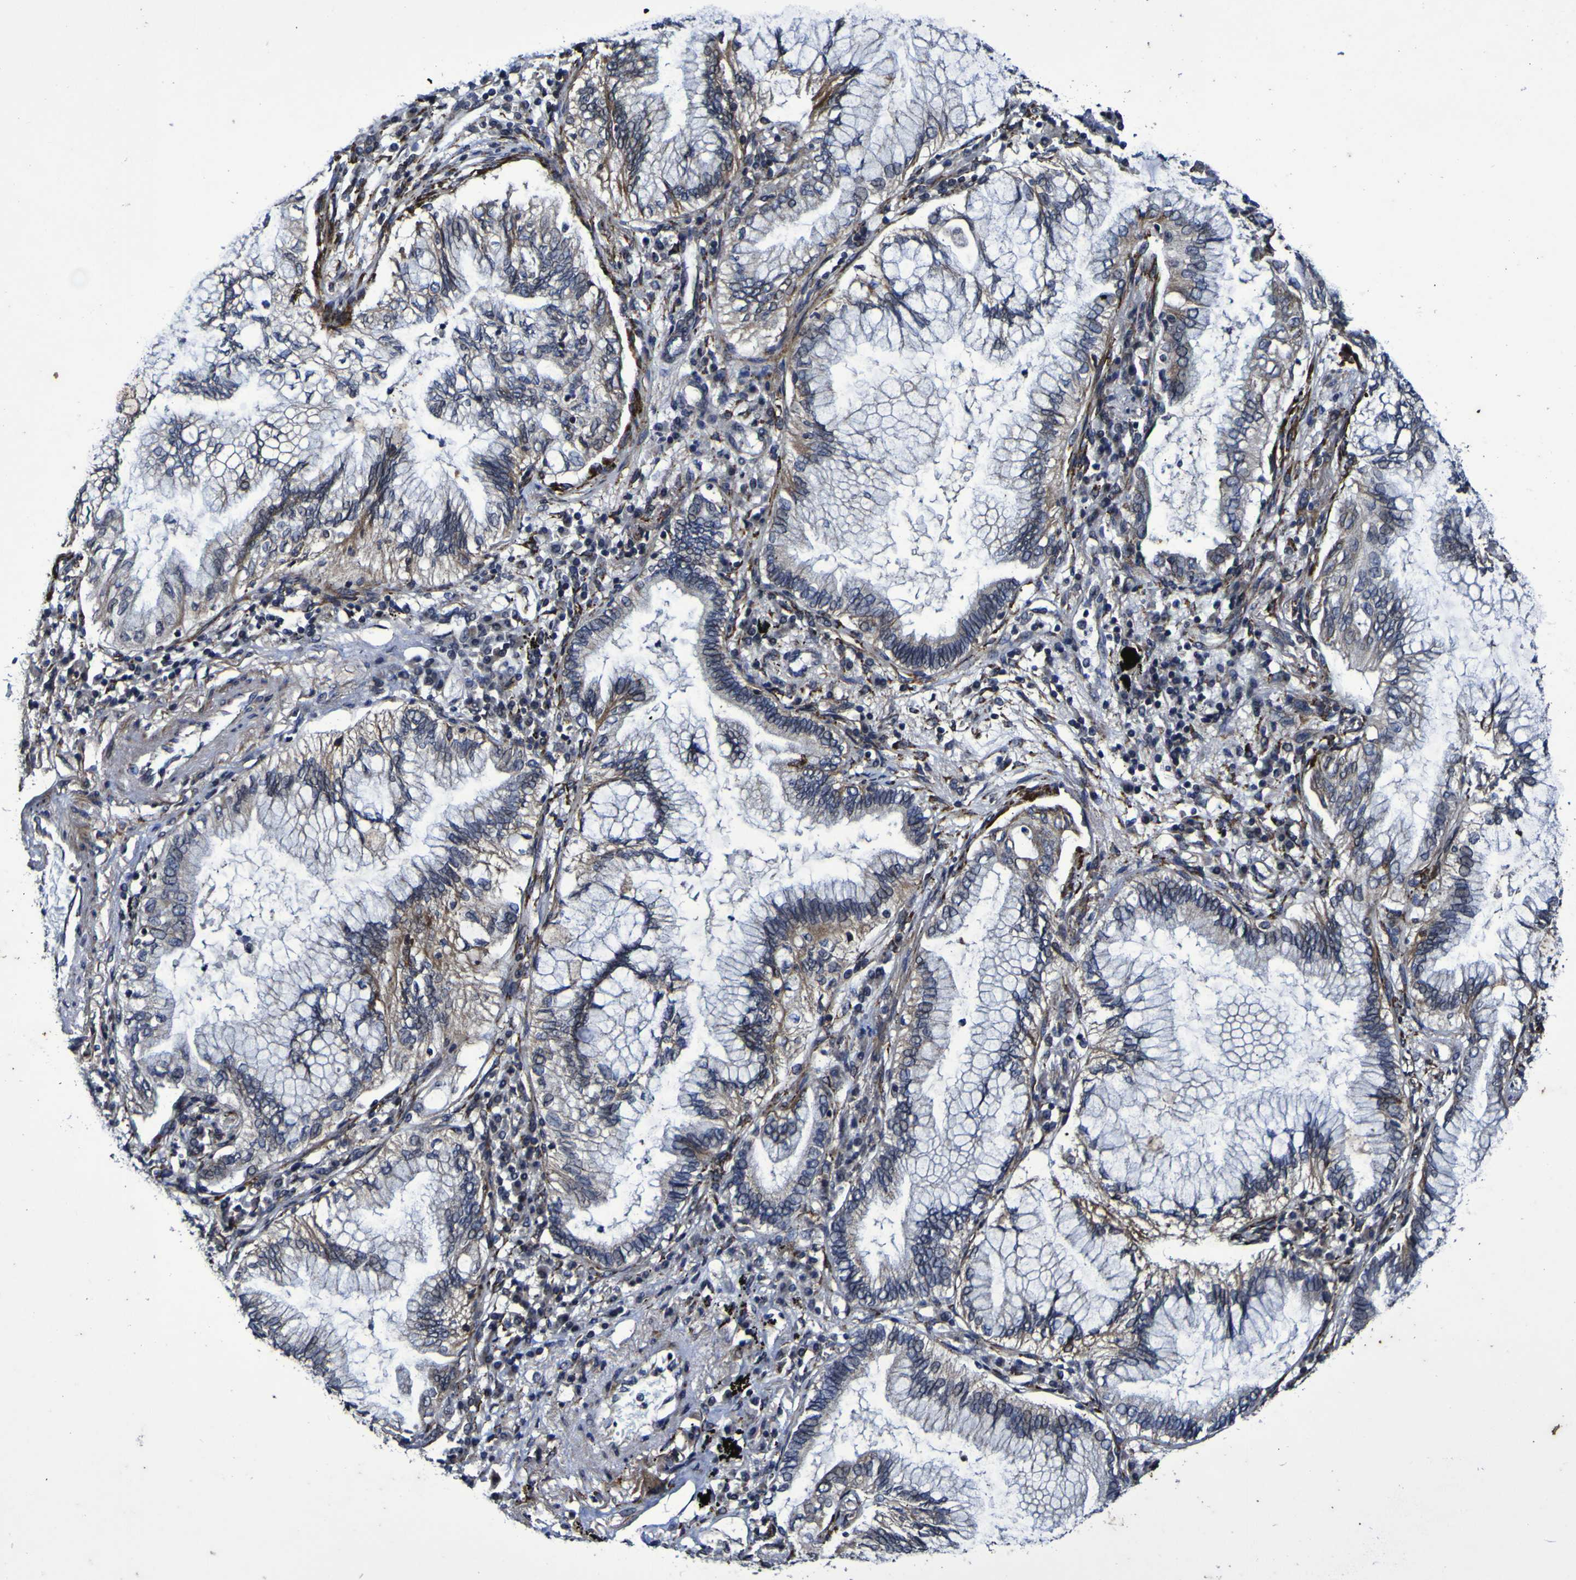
{"staining": {"intensity": "weak", "quantity": "25%-75%", "location": "cytoplasmic/membranous"}, "tissue": "lung cancer", "cell_type": "Tumor cells", "image_type": "cancer", "snomed": [{"axis": "morphology", "description": "Normal tissue, NOS"}, {"axis": "morphology", "description": "Adenocarcinoma, NOS"}, {"axis": "topography", "description": "Bronchus"}, {"axis": "topography", "description": "Lung"}], "caption": "Brown immunohistochemical staining in lung cancer (adenocarcinoma) reveals weak cytoplasmic/membranous staining in about 25%-75% of tumor cells.", "gene": "P3H1", "patient": {"sex": "female", "age": 70}}